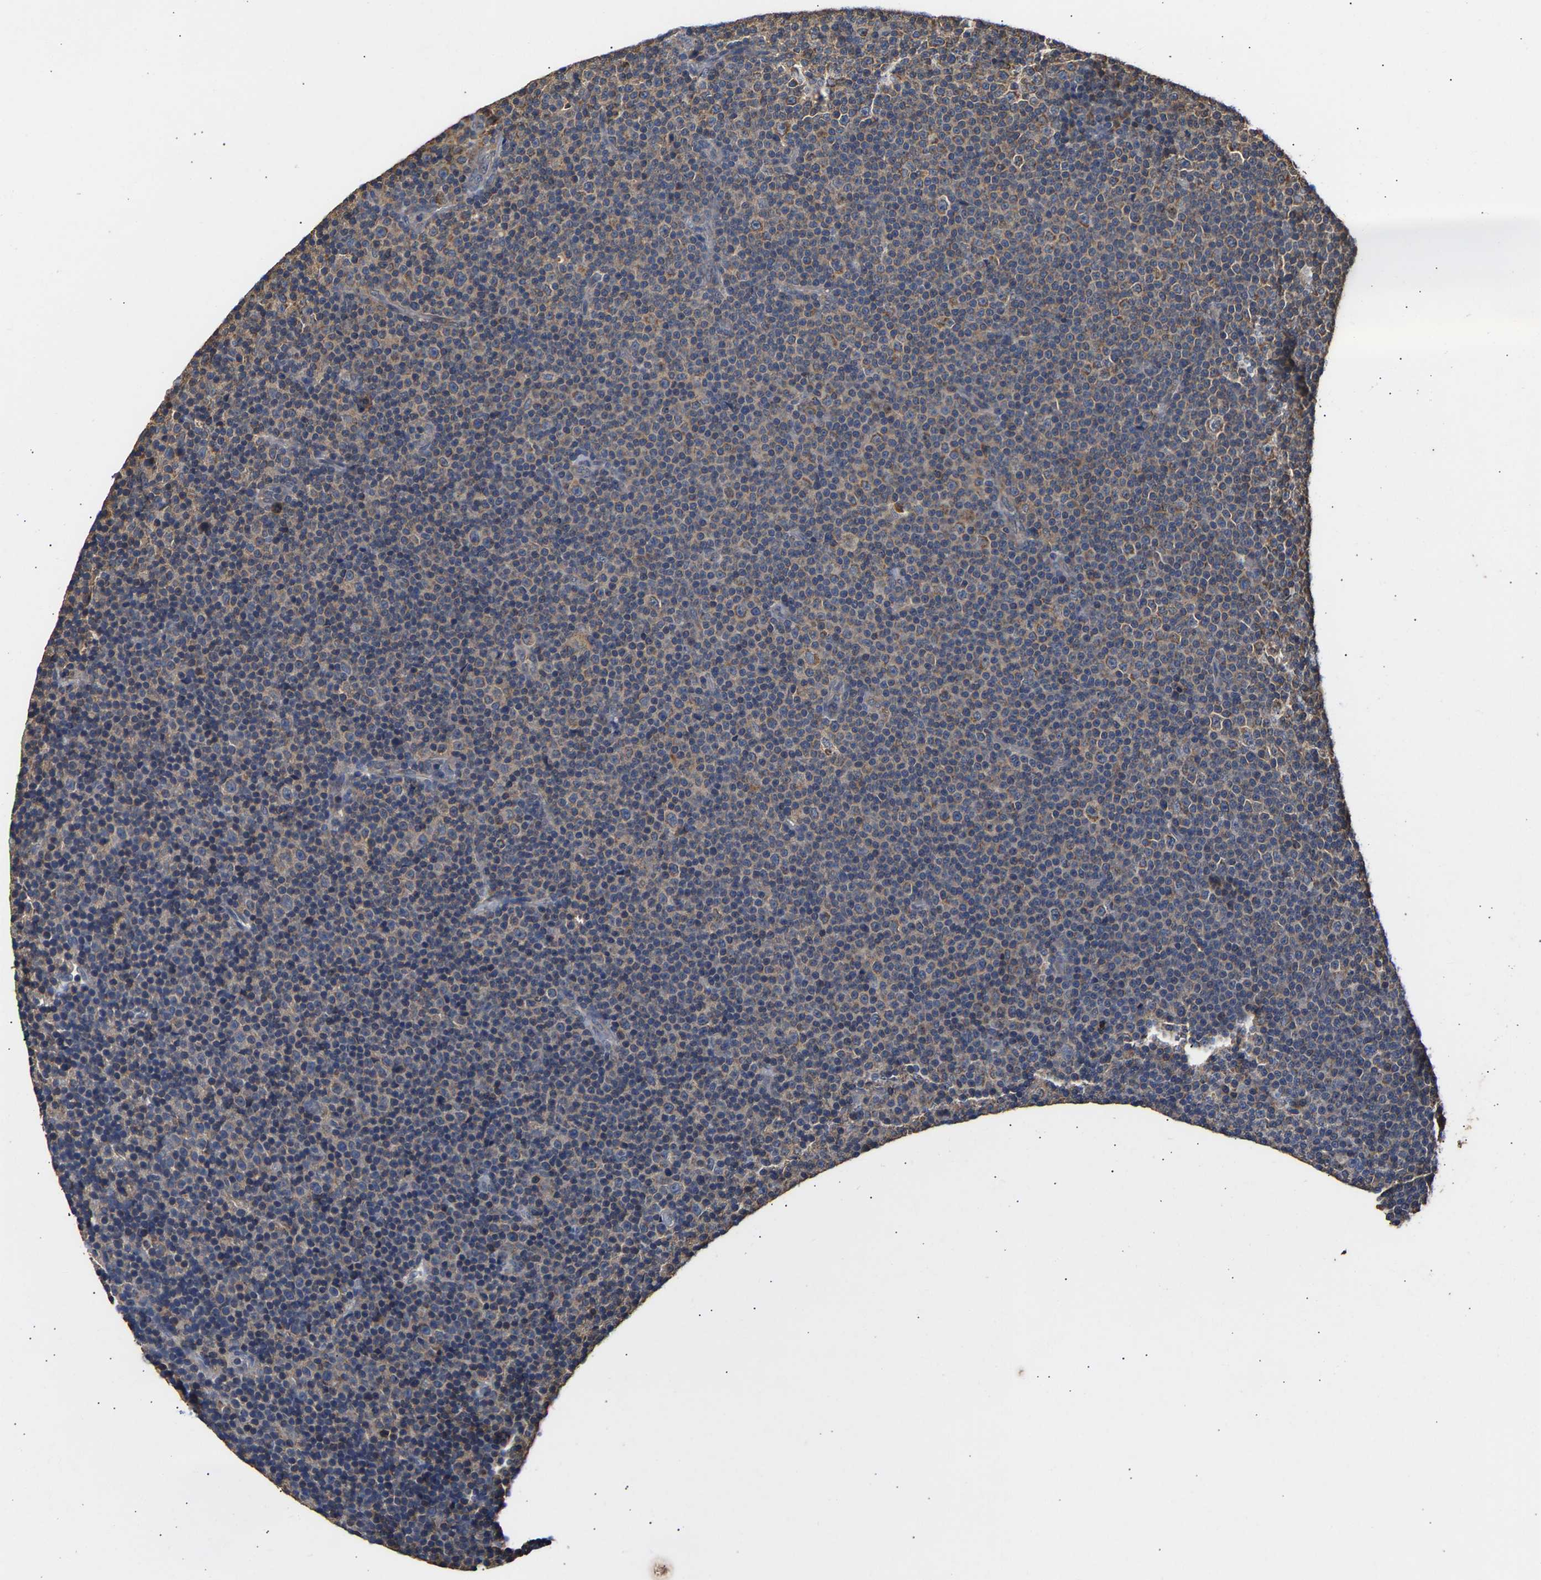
{"staining": {"intensity": "moderate", "quantity": "<25%", "location": "cytoplasmic/membranous"}, "tissue": "lymphoma", "cell_type": "Tumor cells", "image_type": "cancer", "snomed": [{"axis": "morphology", "description": "Malignant lymphoma, non-Hodgkin's type, Low grade"}, {"axis": "topography", "description": "Lymph node"}], "caption": "There is low levels of moderate cytoplasmic/membranous staining in tumor cells of lymphoma, as demonstrated by immunohistochemical staining (brown color).", "gene": "ZNF26", "patient": {"sex": "female", "age": 67}}